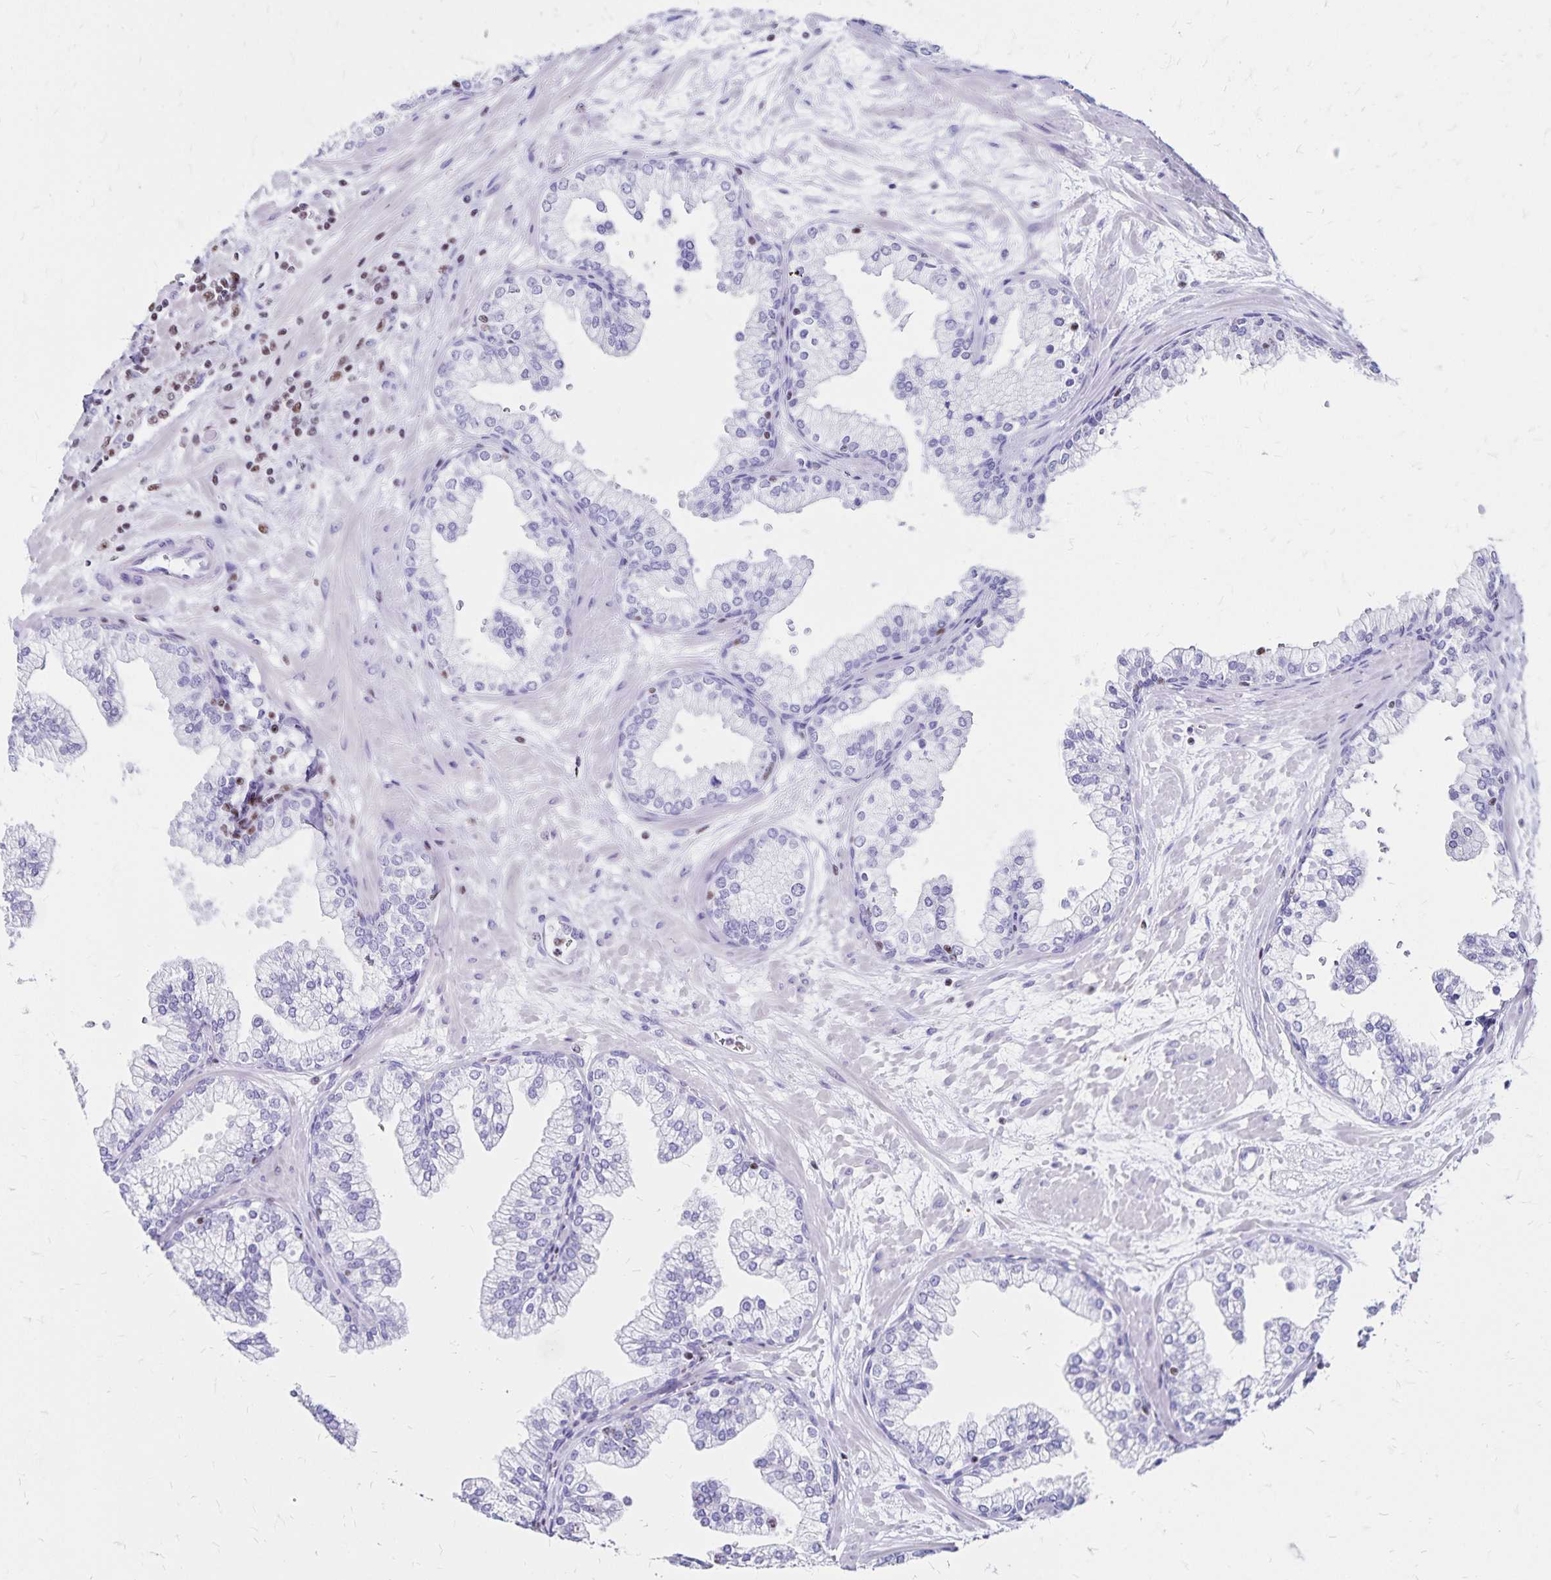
{"staining": {"intensity": "negative", "quantity": "none", "location": "none"}, "tissue": "prostate", "cell_type": "Glandular cells", "image_type": "normal", "snomed": [{"axis": "morphology", "description": "Normal tissue, NOS"}, {"axis": "topography", "description": "Prostate"}, {"axis": "topography", "description": "Peripheral nerve tissue"}], "caption": "Glandular cells are negative for brown protein staining in unremarkable prostate.", "gene": "IKZF1", "patient": {"sex": "male", "age": 61}}